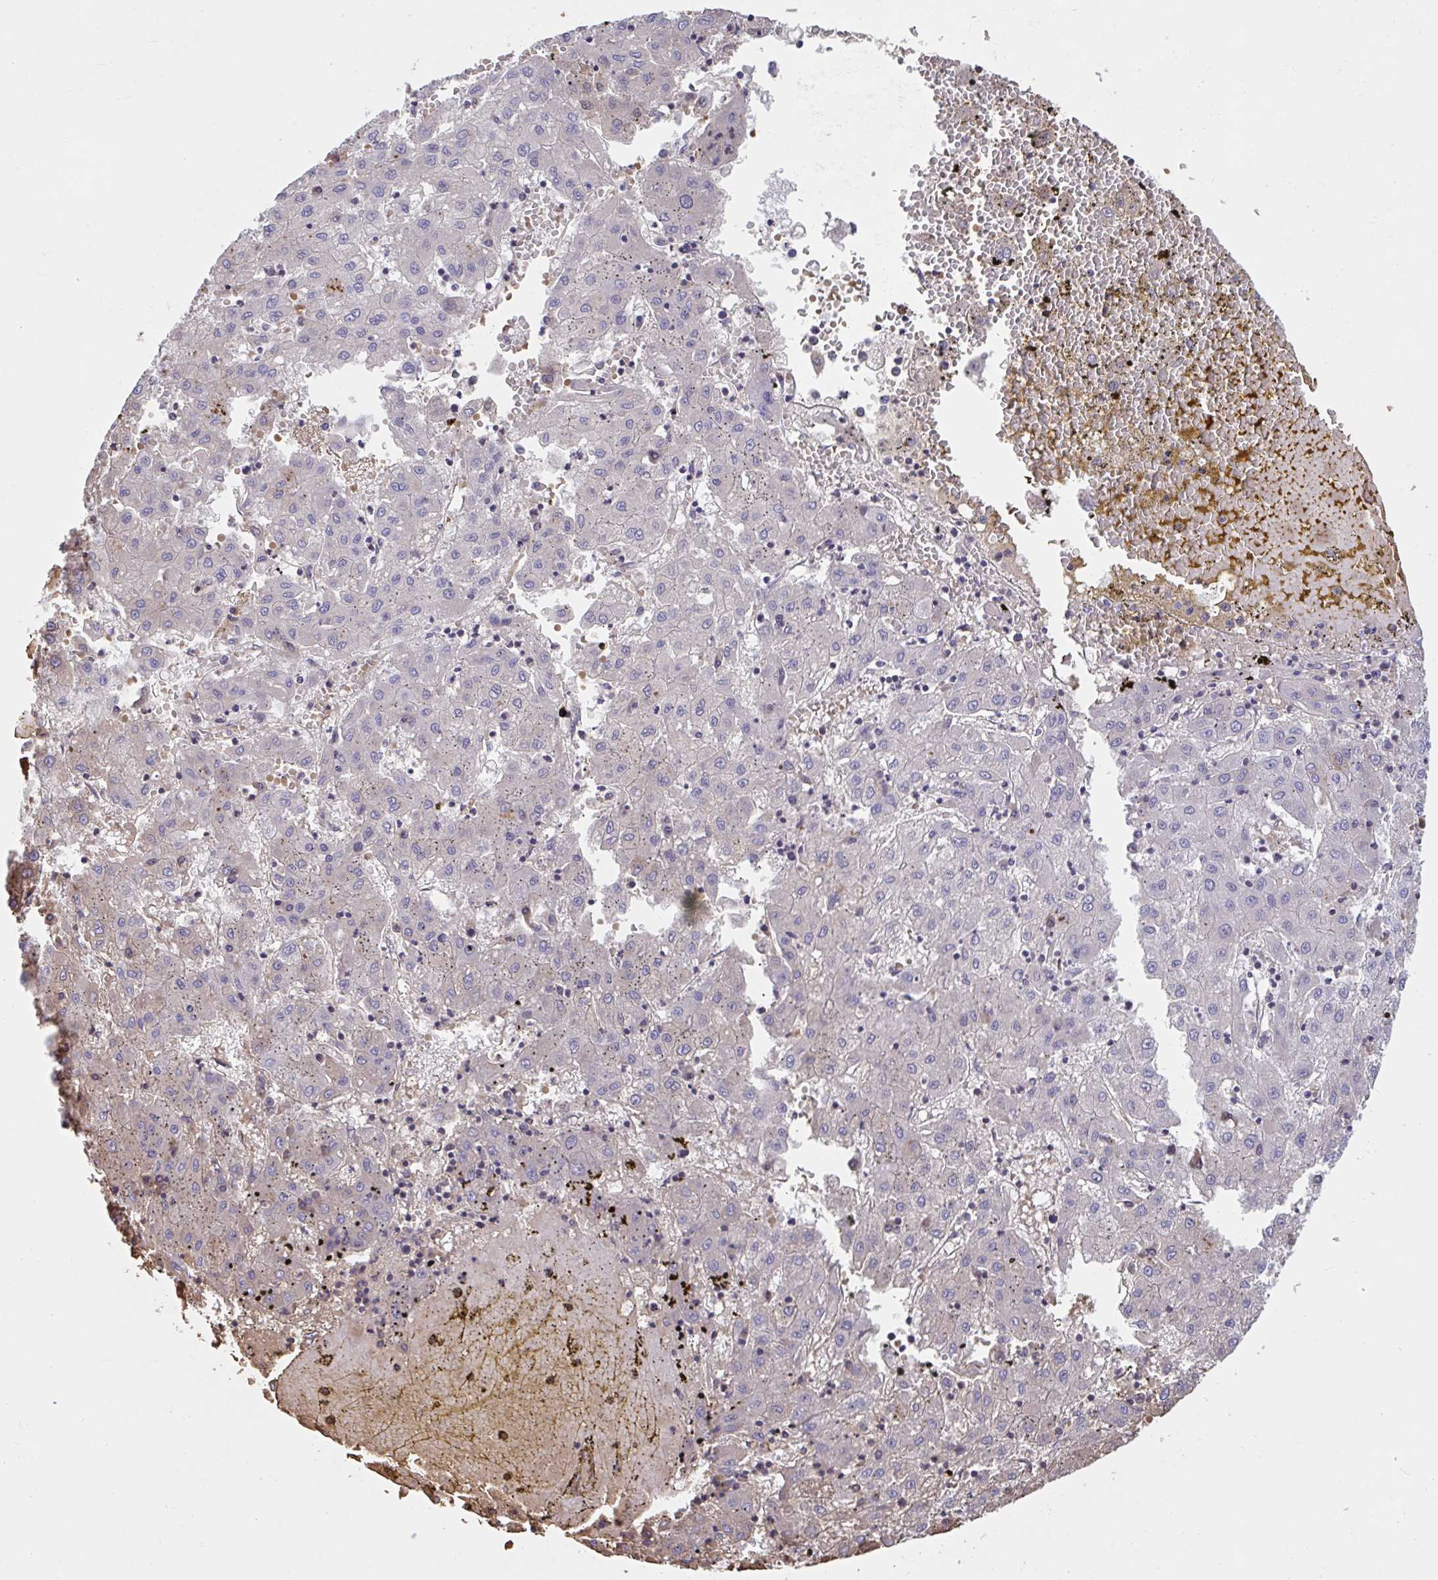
{"staining": {"intensity": "negative", "quantity": "none", "location": "none"}, "tissue": "liver cancer", "cell_type": "Tumor cells", "image_type": "cancer", "snomed": [{"axis": "morphology", "description": "Carcinoma, Hepatocellular, NOS"}, {"axis": "topography", "description": "Liver"}], "caption": "Liver hepatocellular carcinoma was stained to show a protein in brown. There is no significant positivity in tumor cells.", "gene": "TTC30B", "patient": {"sex": "male", "age": 72}}